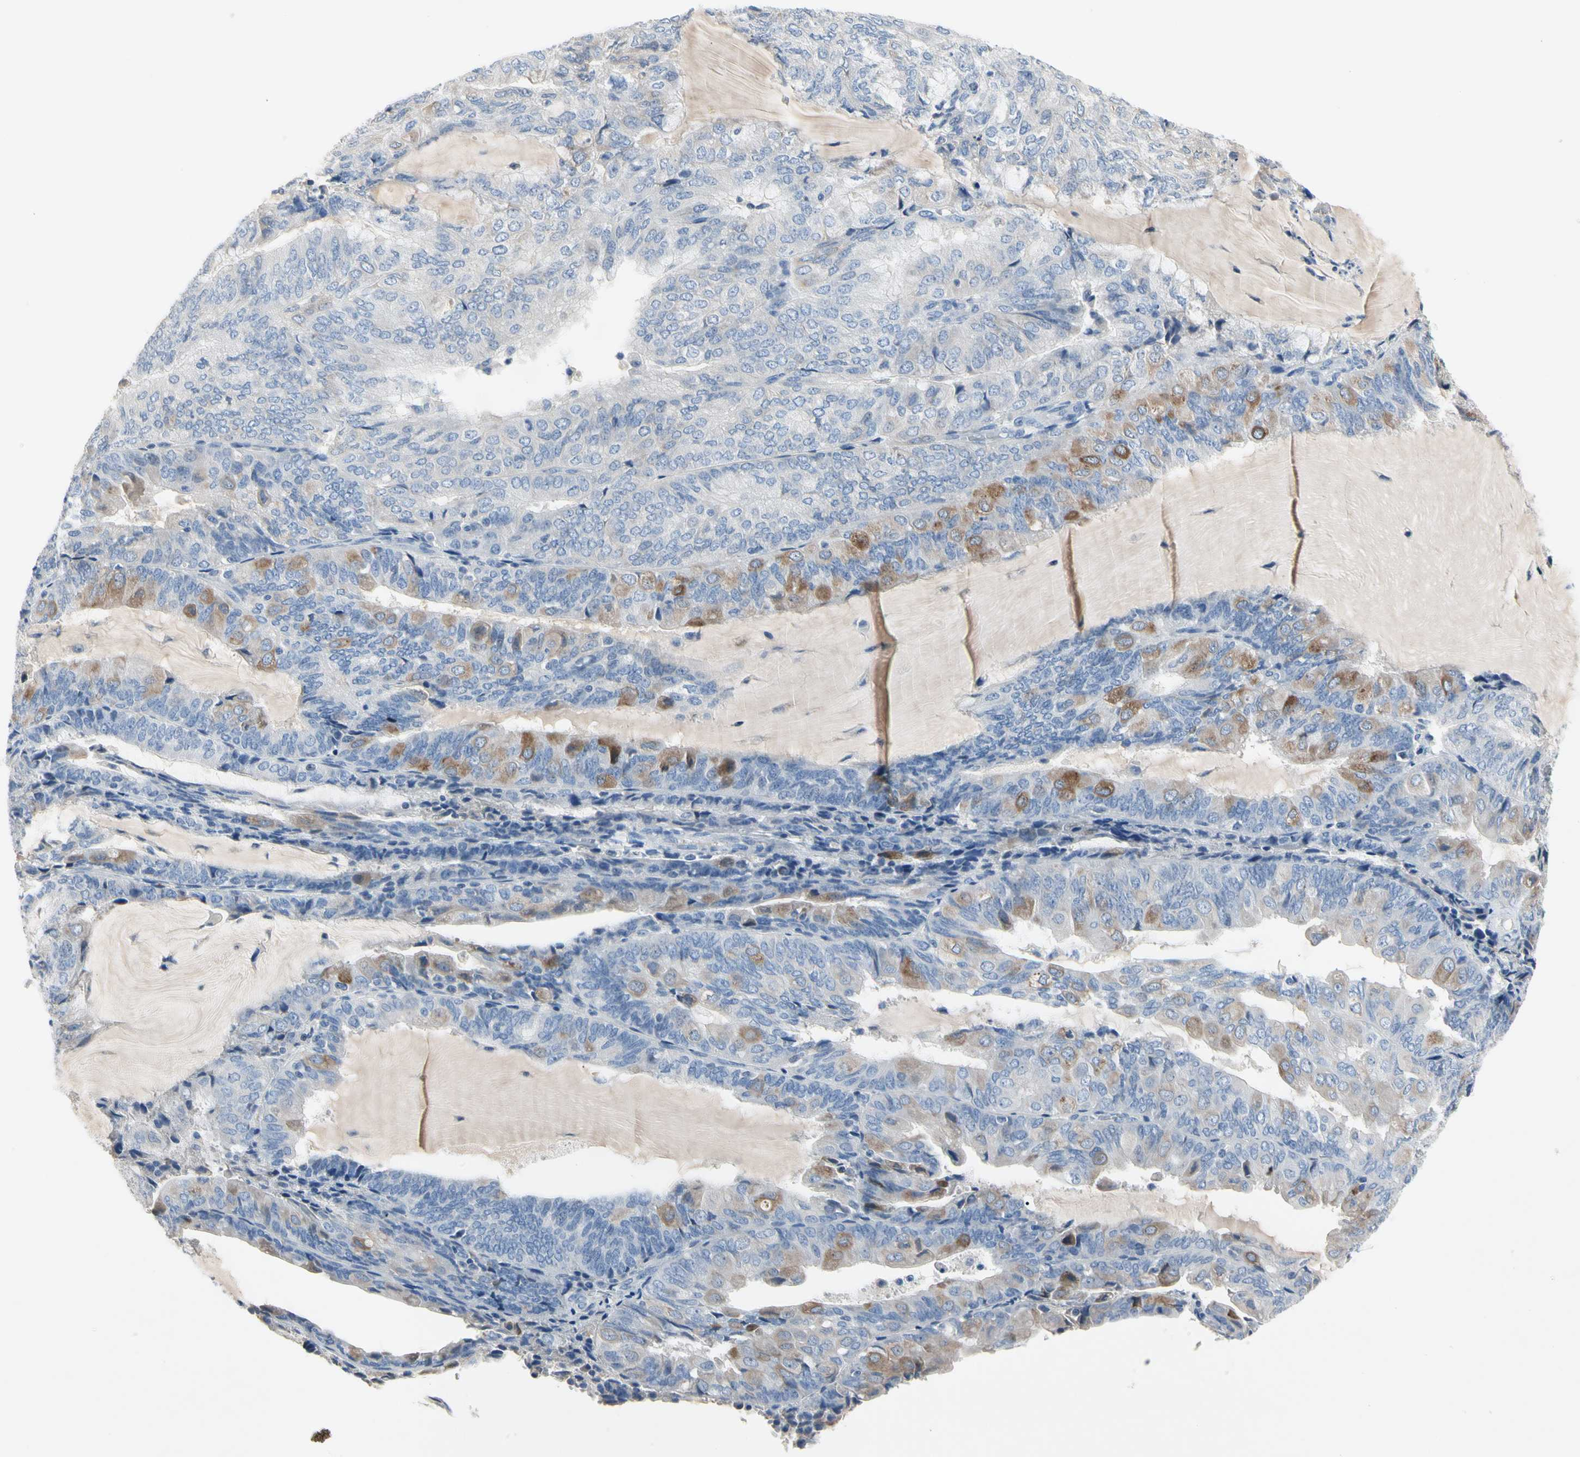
{"staining": {"intensity": "moderate", "quantity": "<25%", "location": "cytoplasmic/membranous"}, "tissue": "endometrial cancer", "cell_type": "Tumor cells", "image_type": "cancer", "snomed": [{"axis": "morphology", "description": "Adenocarcinoma, NOS"}, {"axis": "topography", "description": "Endometrium"}], "caption": "Protein expression analysis of endometrial cancer (adenocarcinoma) shows moderate cytoplasmic/membranous staining in approximately <25% of tumor cells.", "gene": "ECRG4", "patient": {"sex": "female", "age": 81}}